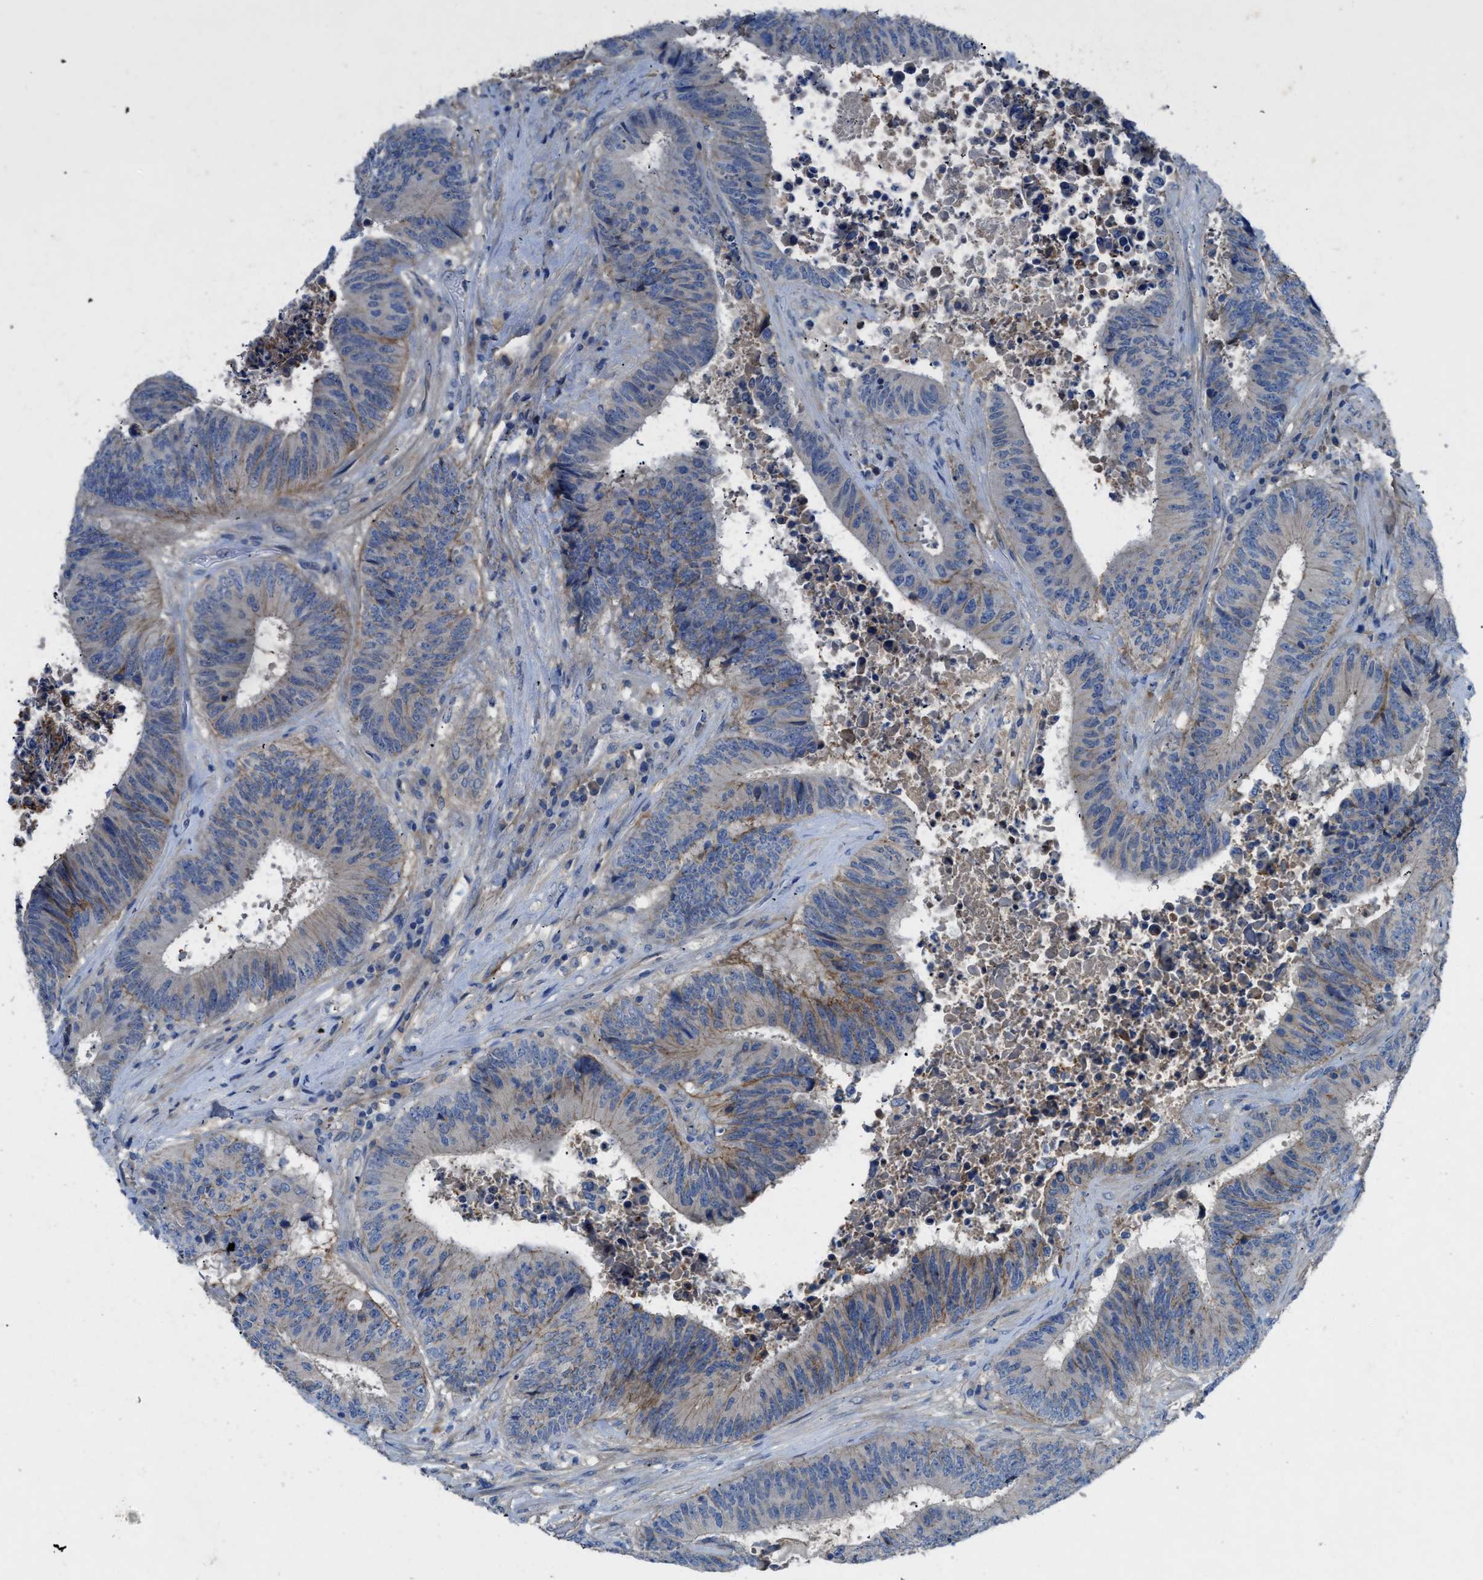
{"staining": {"intensity": "weak", "quantity": "<25%", "location": "cytoplasmic/membranous"}, "tissue": "colorectal cancer", "cell_type": "Tumor cells", "image_type": "cancer", "snomed": [{"axis": "morphology", "description": "Adenocarcinoma, NOS"}, {"axis": "topography", "description": "Rectum"}], "caption": "The photomicrograph exhibits no staining of tumor cells in colorectal cancer (adenocarcinoma). Brightfield microscopy of immunohistochemistry (IHC) stained with DAB (brown) and hematoxylin (blue), captured at high magnification.", "gene": "PTGFRN", "patient": {"sex": "male", "age": 72}}